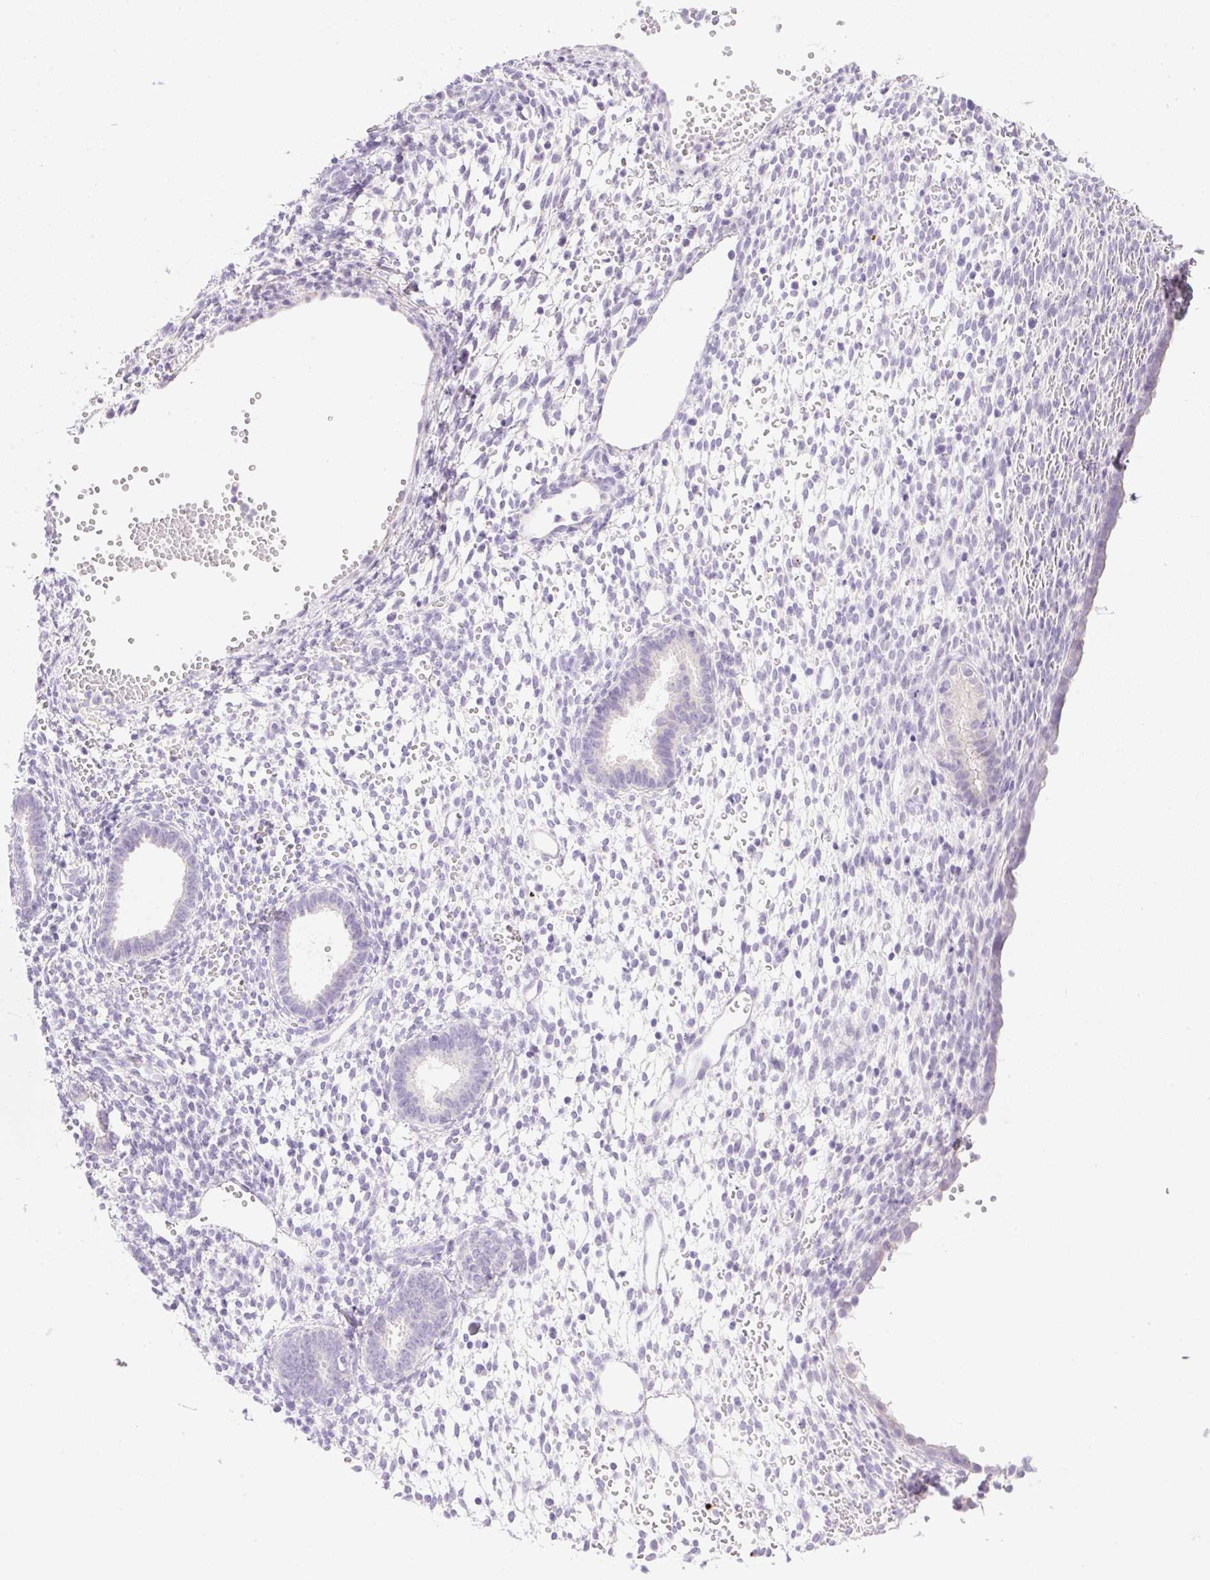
{"staining": {"intensity": "negative", "quantity": "none", "location": "none"}, "tissue": "endometrium", "cell_type": "Cells in endometrial stroma", "image_type": "normal", "snomed": [{"axis": "morphology", "description": "Normal tissue, NOS"}, {"axis": "topography", "description": "Endometrium"}], "caption": "Endometrium was stained to show a protein in brown. There is no significant staining in cells in endometrial stroma. (Brightfield microscopy of DAB (3,3'-diaminobenzidine) immunohistochemistry at high magnification).", "gene": "CTRL", "patient": {"sex": "female", "age": 36}}